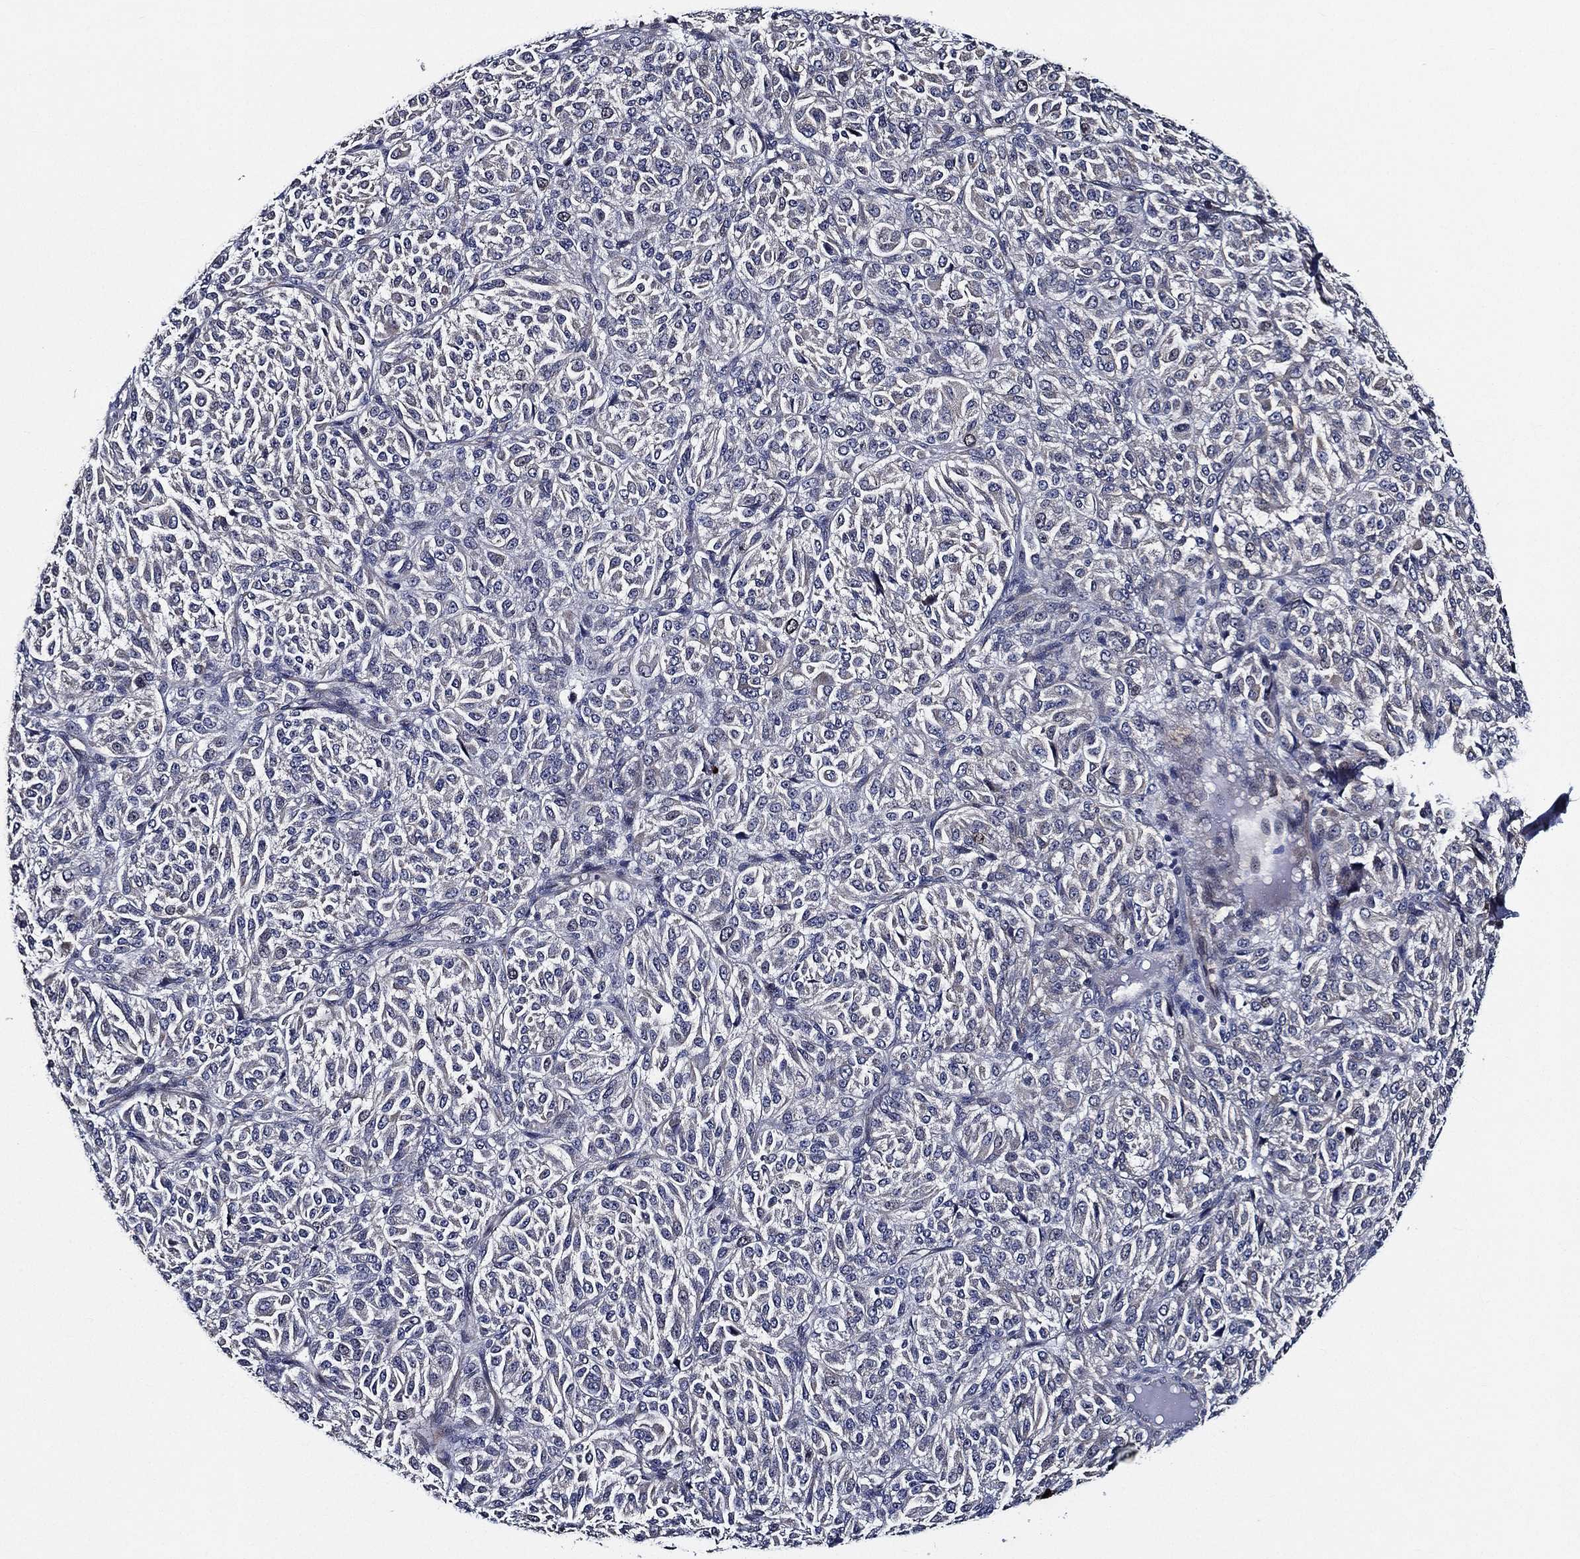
{"staining": {"intensity": "negative", "quantity": "none", "location": "none"}, "tissue": "melanoma", "cell_type": "Tumor cells", "image_type": "cancer", "snomed": [{"axis": "morphology", "description": "Malignant melanoma, Metastatic site"}, {"axis": "topography", "description": "Brain"}], "caption": "Histopathology image shows no protein expression in tumor cells of malignant melanoma (metastatic site) tissue.", "gene": "KIF20B", "patient": {"sex": "female", "age": 56}}